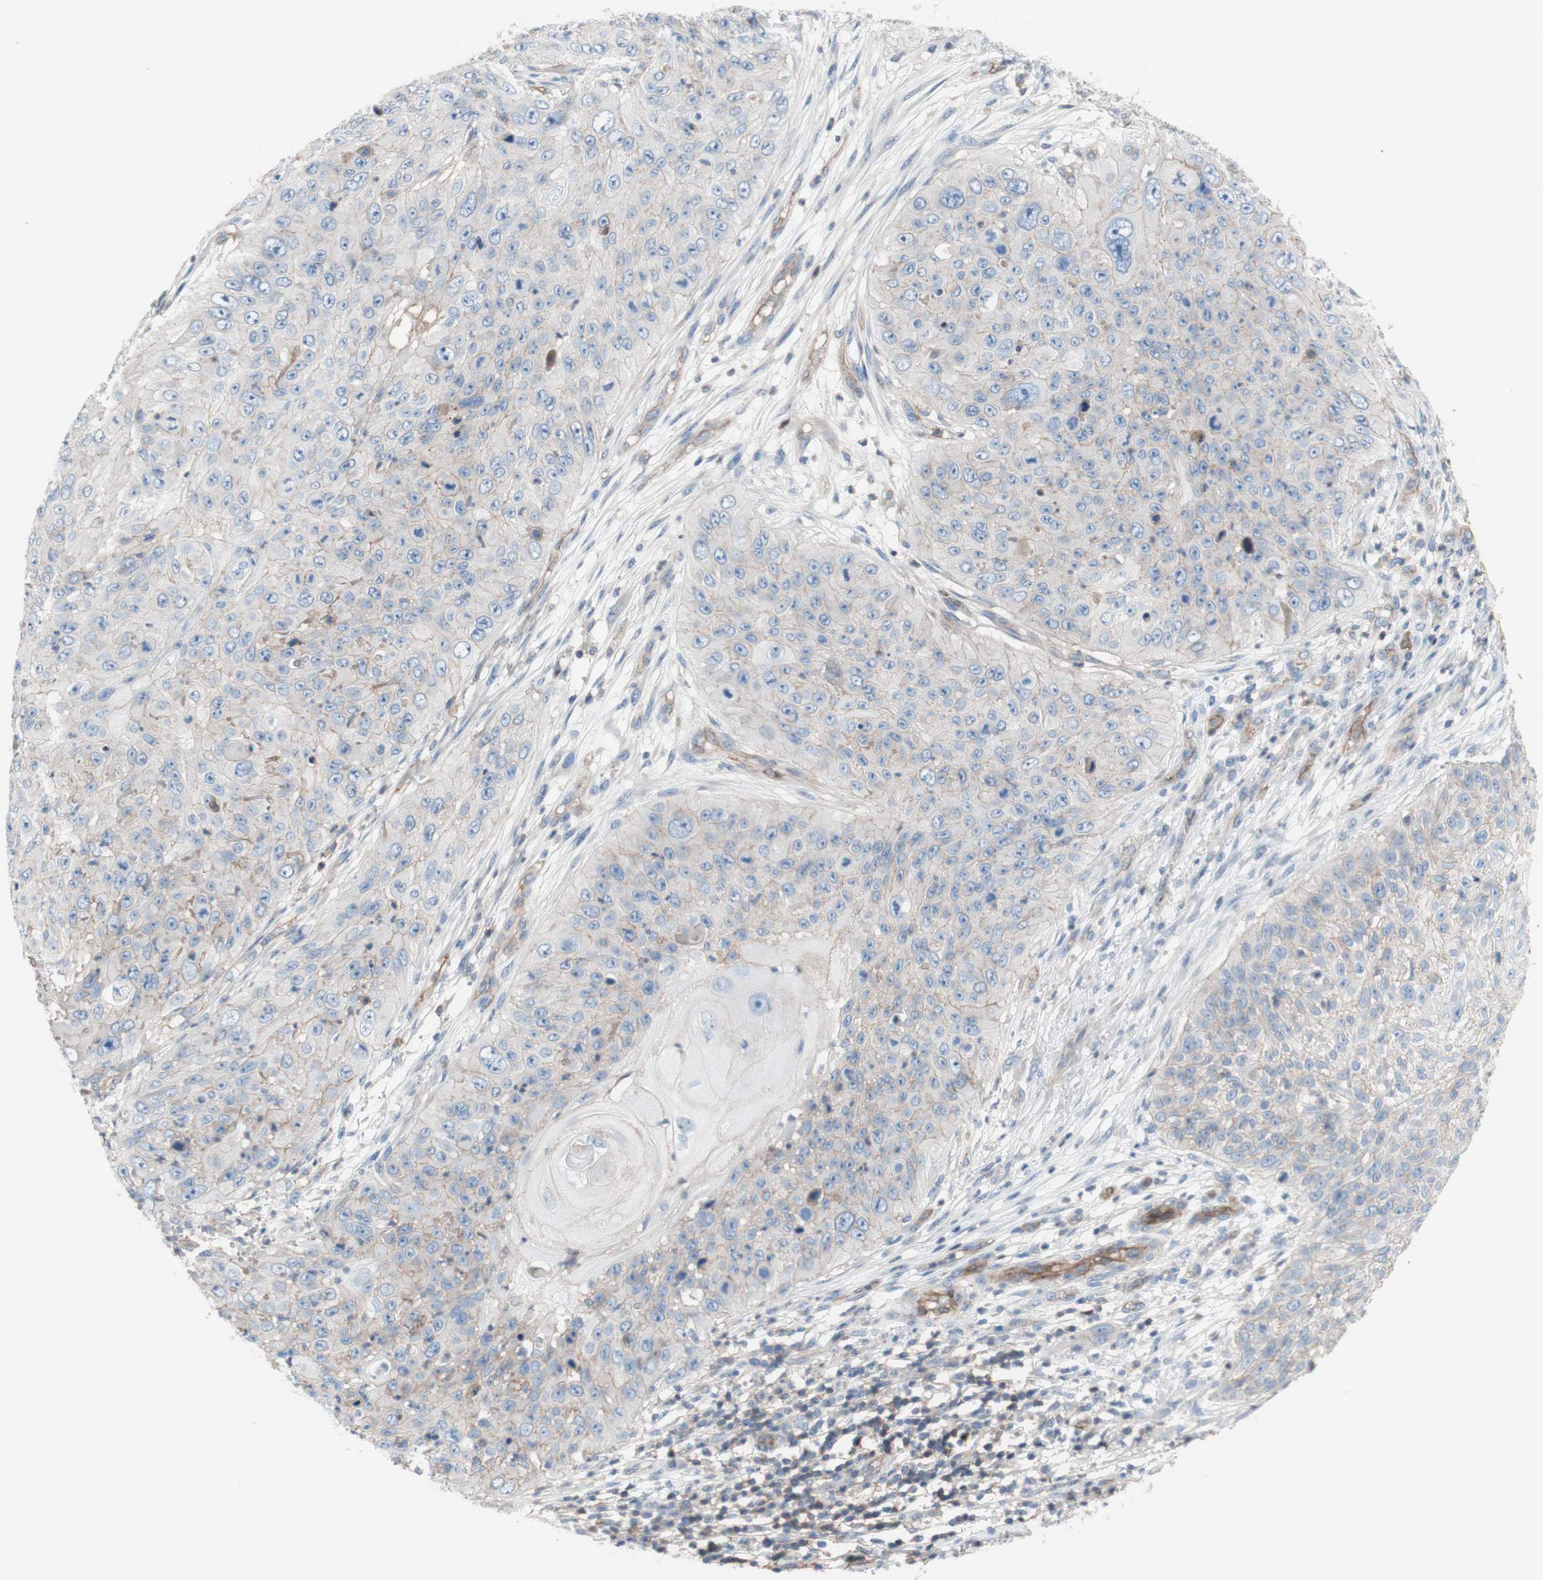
{"staining": {"intensity": "weak", "quantity": ">75%", "location": "cytoplasmic/membranous"}, "tissue": "skin cancer", "cell_type": "Tumor cells", "image_type": "cancer", "snomed": [{"axis": "morphology", "description": "Squamous cell carcinoma, NOS"}, {"axis": "topography", "description": "Skin"}], "caption": "High-magnification brightfield microscopy of skin cancer stained with DAB (3,3'-diaminobenzidine) (brown) and counterstained with hematoxylin (blue). tumor cells exhibit weak cytoplasmic/membranous staining is appreciated in about>75% of cells.", "gene": "CD46", "patient": {"sex": "female", "age": 80}}